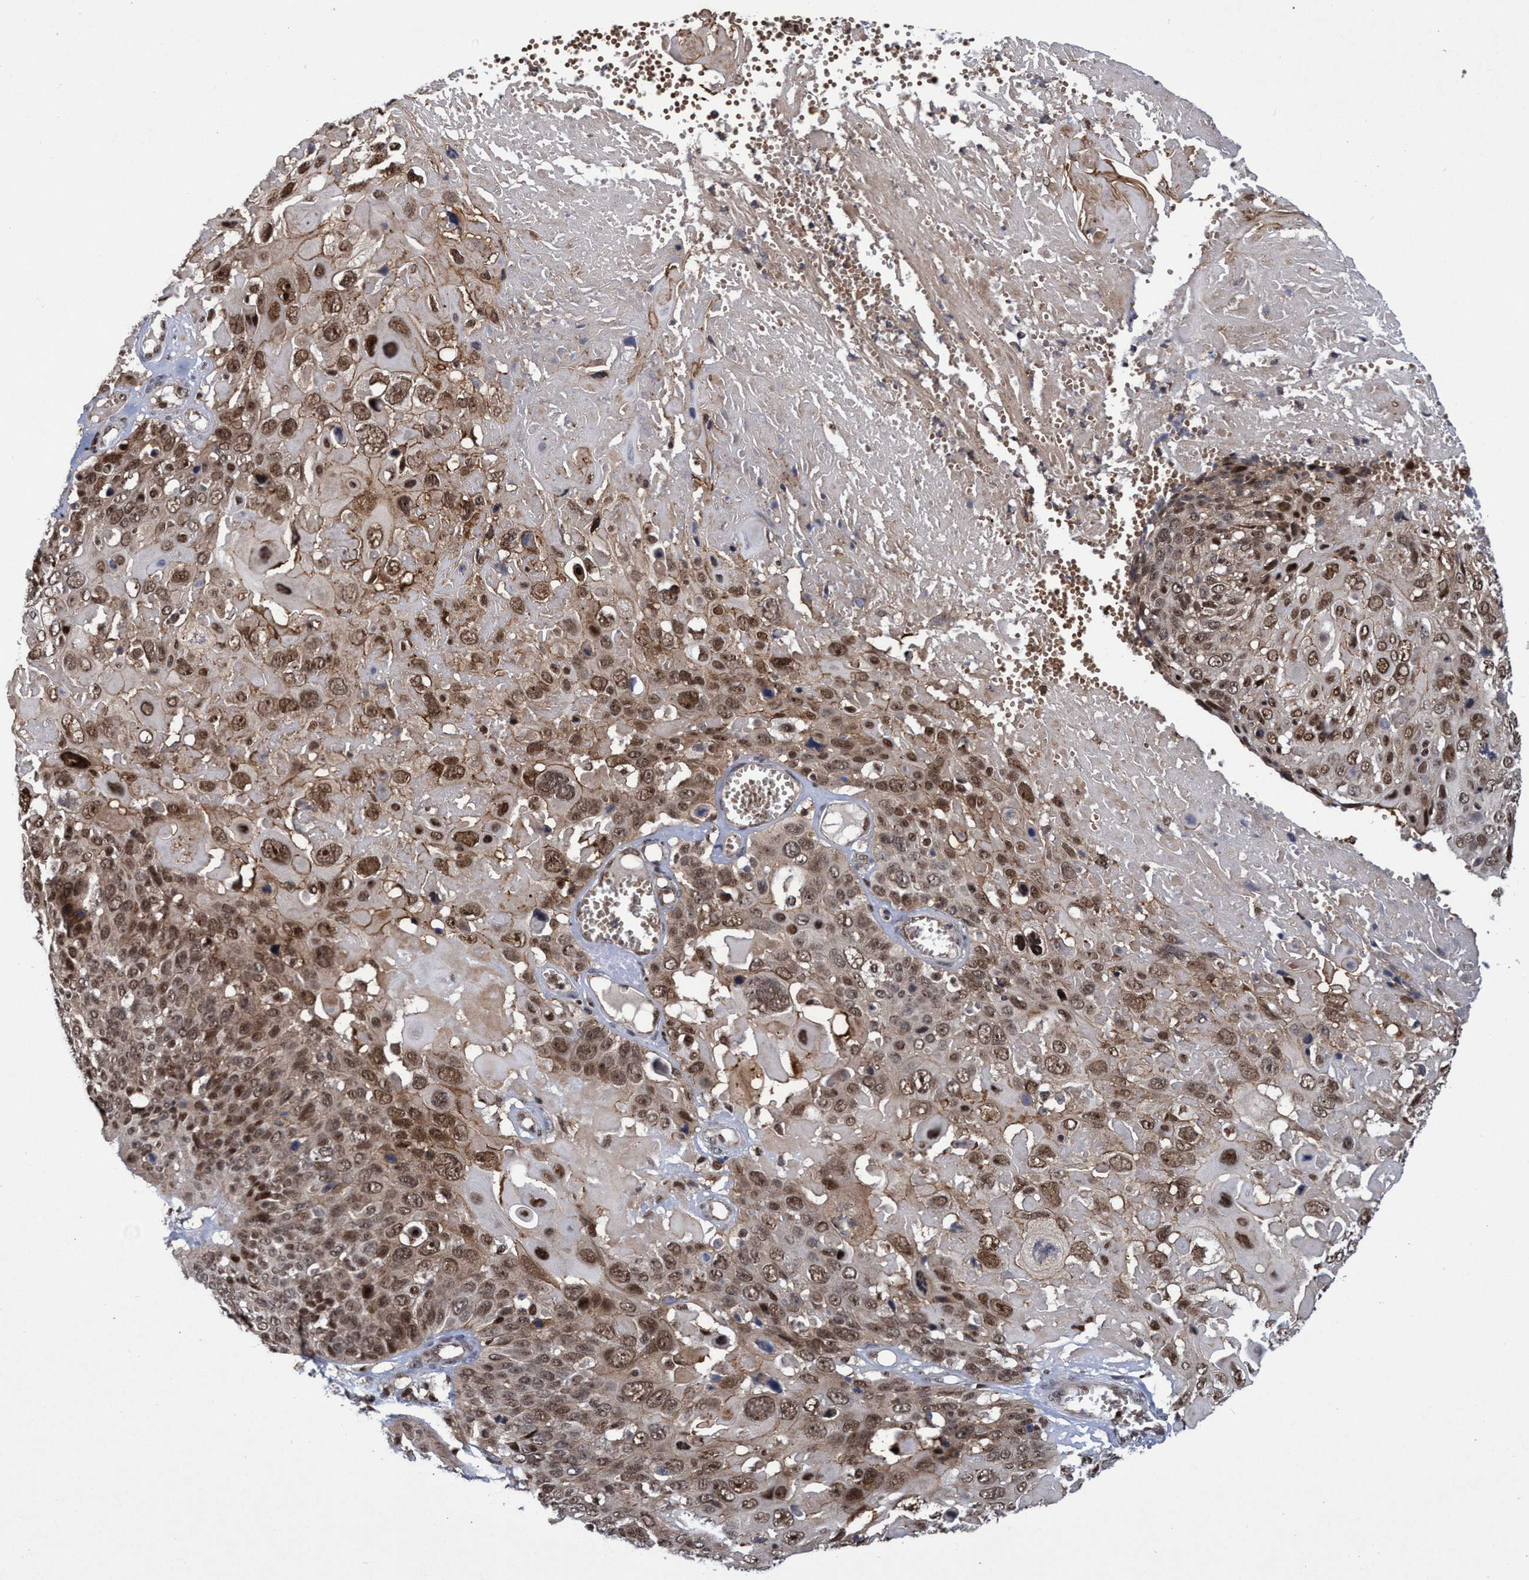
{"staining": {"intensity": "moderate", "quantity": ">75%", "location": "cytoplasmic/membranous,nuclear"}, "tissue": "cervical cancer", "cell_type": "Tumor cells", "image_type": "cancer", "snomed": [{"axis": "morphology", "description": "Squamous cell carcinoma, NOS"}, {"axis": "topography", "description": "Cervix"}], "caption": "Moderate cytoplasmic/membranous and nuclear staining for a protein is present in about >75% of tumor cells of squamous cell carcinoma (cervical) using immunohistochemistry.", "gene": "GTF2F1", "patient": {"sex": "female", "age": 74}}